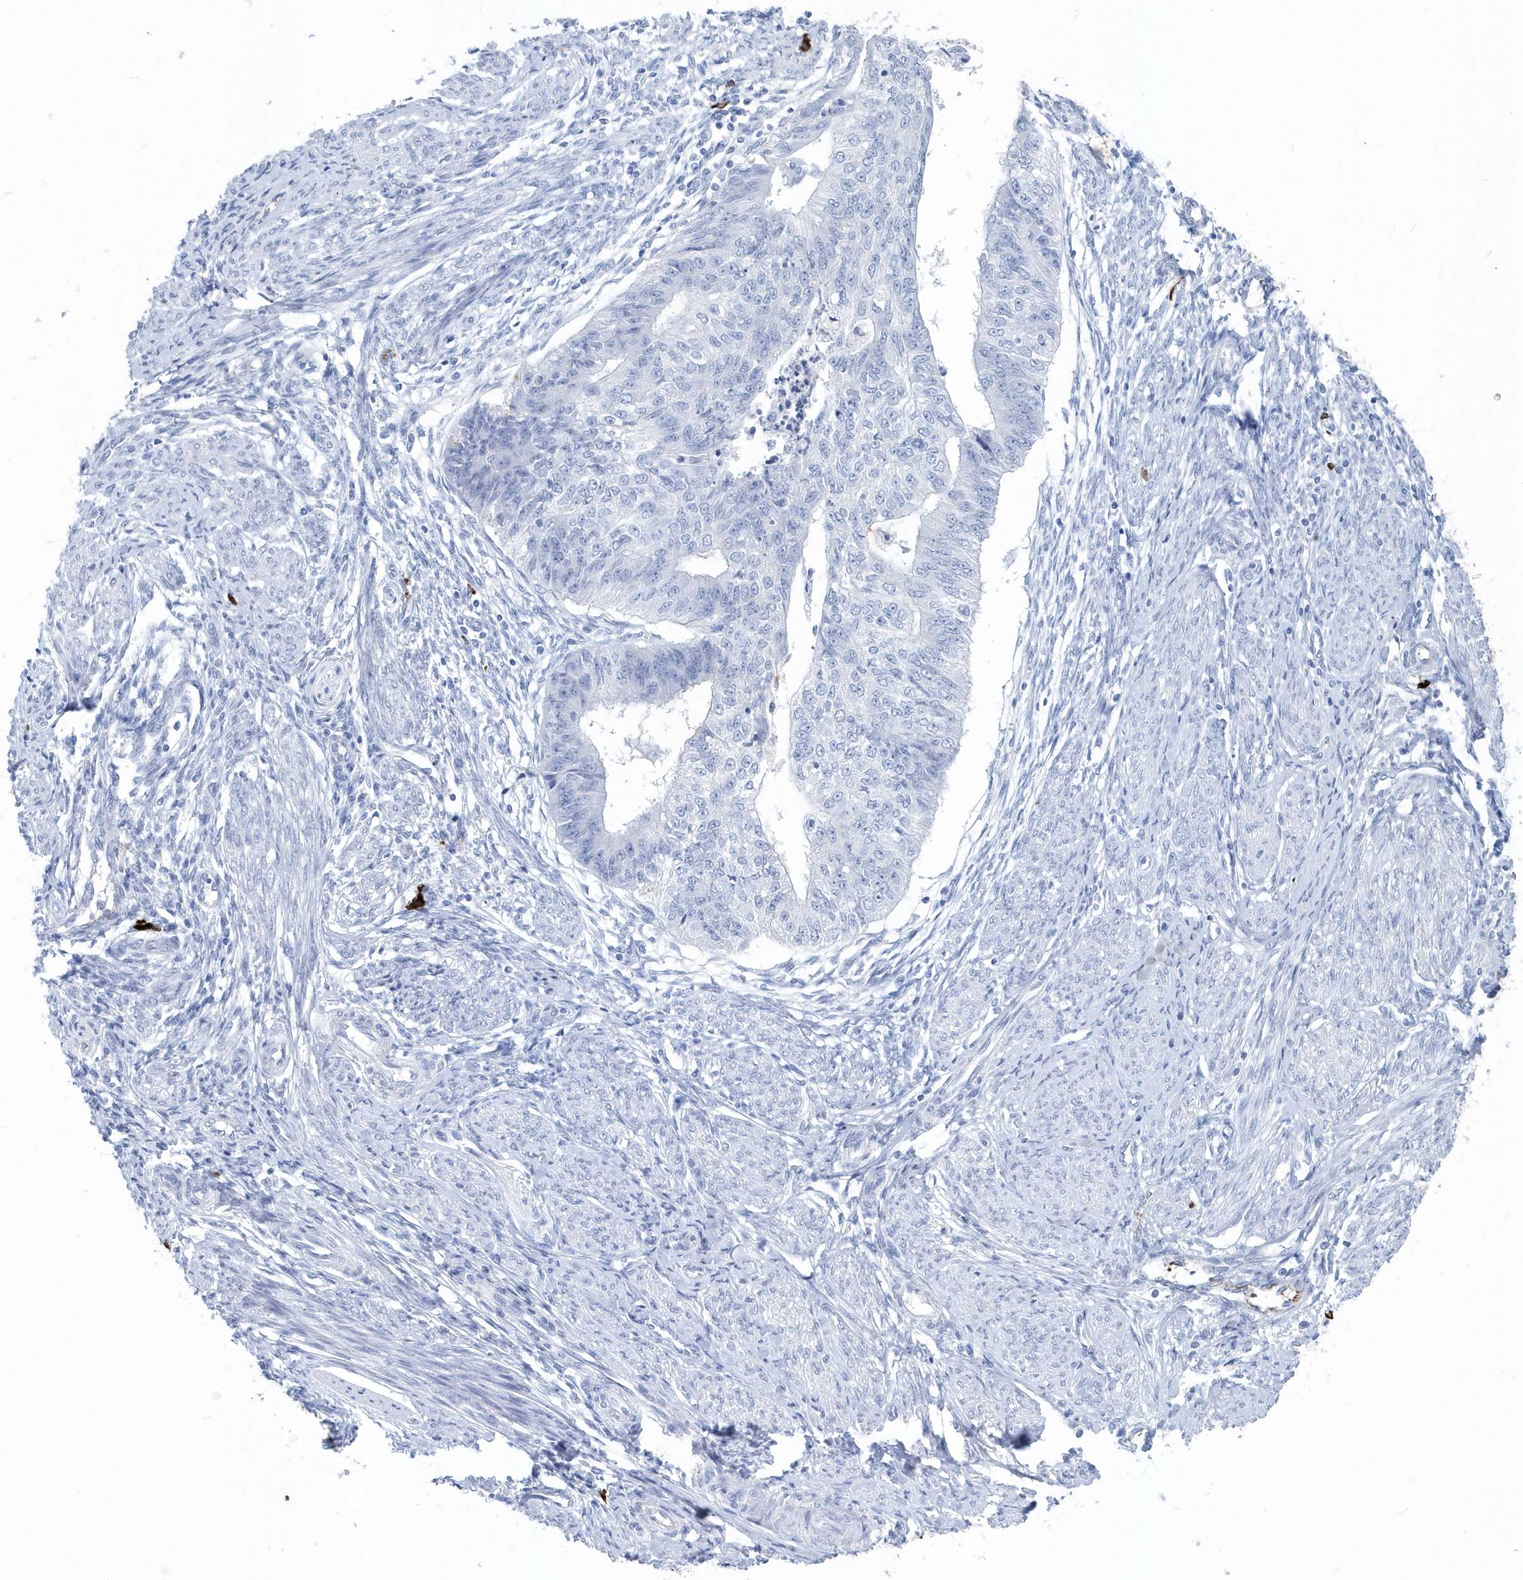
{"staining": {"intensity": "negative", "quantity": "none", "location": "none"}, "tissue": "endometrial cancer", "cell_type": "Tumor cells", "image_type": "cancer", "snomed": [{"axis": "morphology", "description": "Adenocarcinoma, NOS"}, {"axis": "topography", "description": "Endometrium"}], "caption": "DAB (3,3'-diaminobenzidine) immunohistochemical staining of human endometrial adenocarcinoma shows no significant positivity in tumor cells.", "gene": "JCHAIN", "patient": {"sex": "female", "age": 32}}